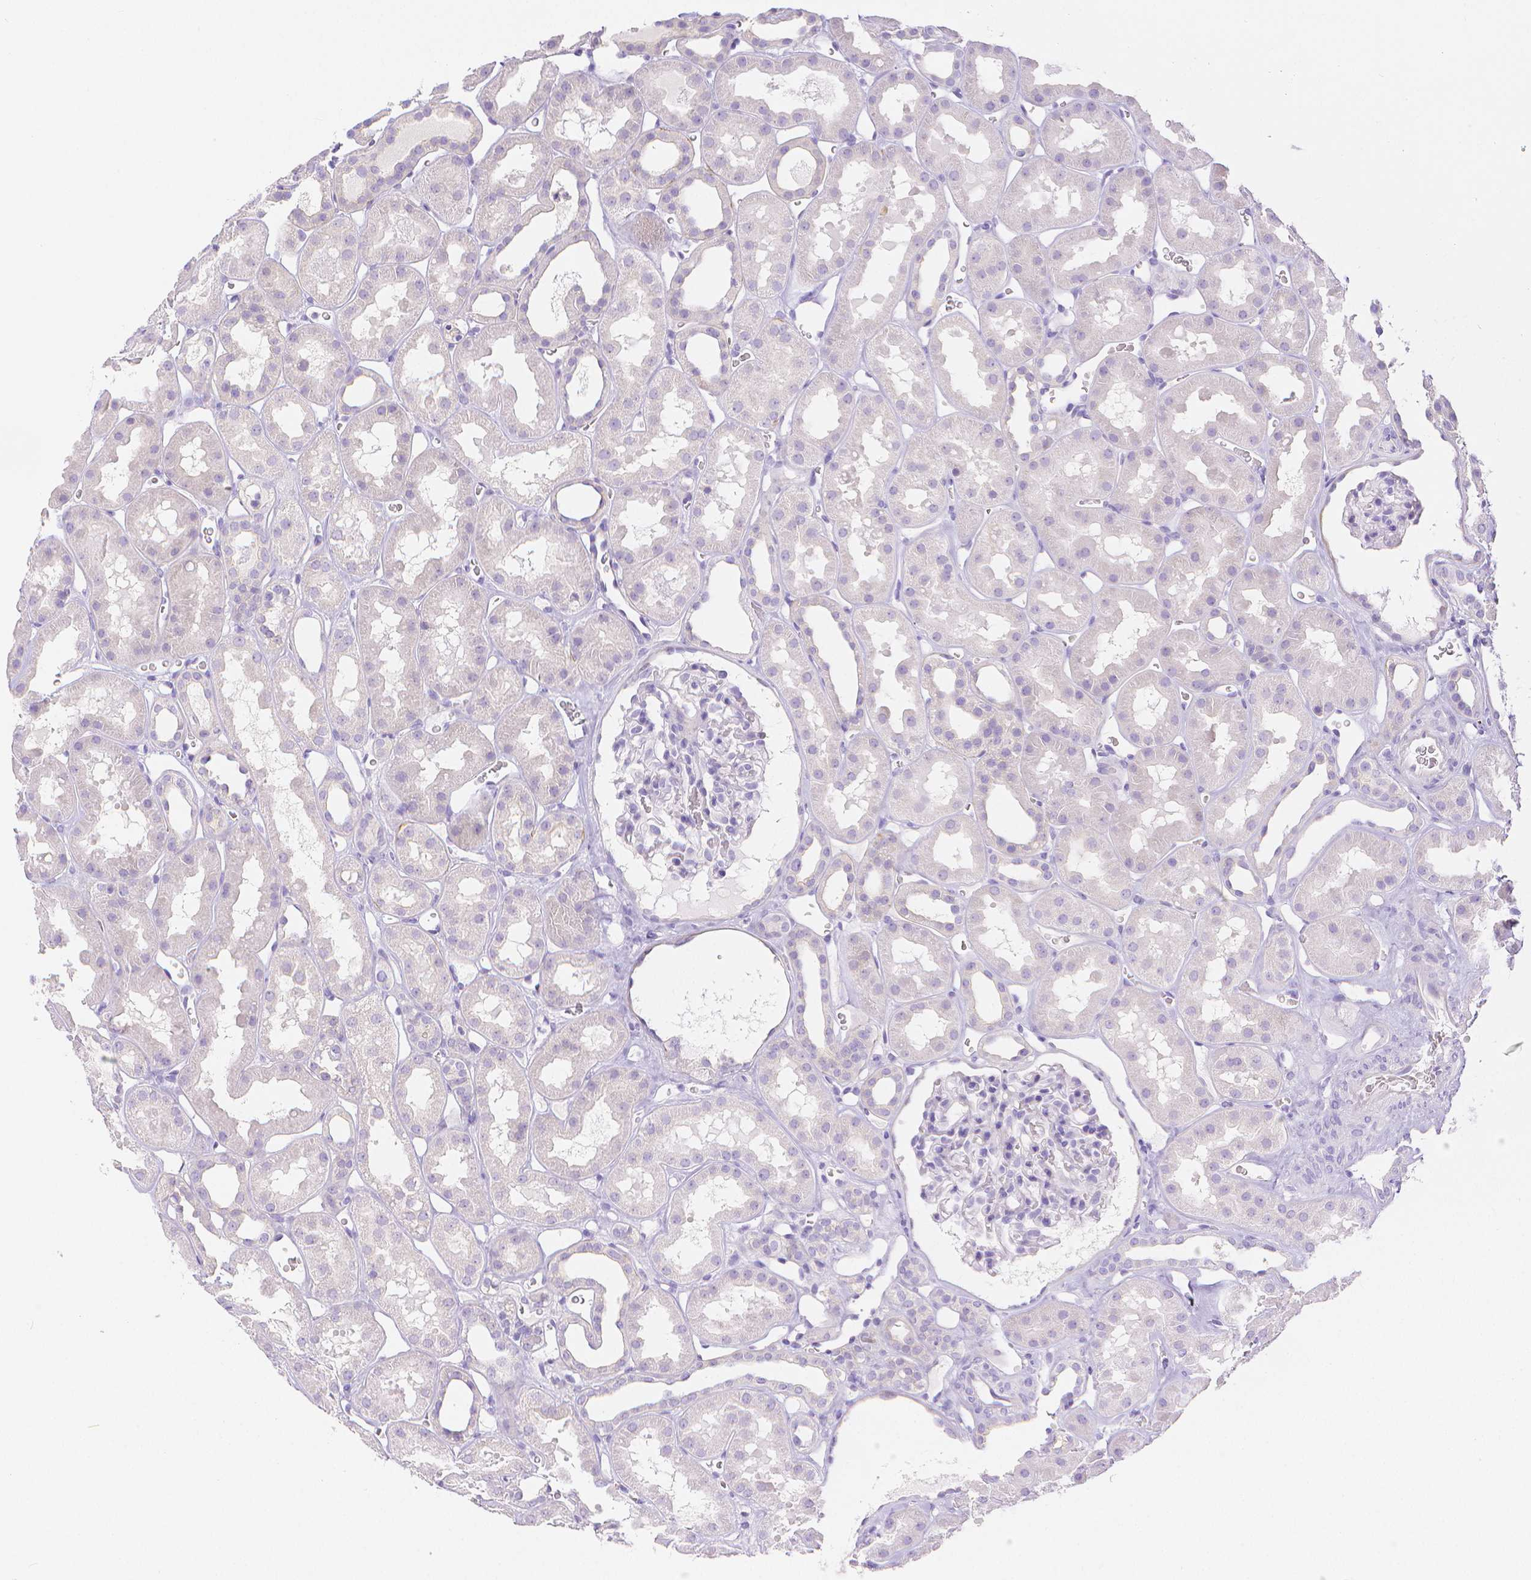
{"staining": {"intensity": "negative", "quantity": "none", "location": "none"}, "tissue": "kidney", "cell_type": "Cells in glomeruli", "image_type": "normal", "snomed": [{"axis": "morphology", "description": "Normal tissue, NOS"}, {"axis": "topography", "description": "Kidney"}], "caption": "Cells in glomeruli are negative for brown protein staining in benign kidney.", "gene": "SLC27A5", "patient": {"sex": "female", "age": 41}}